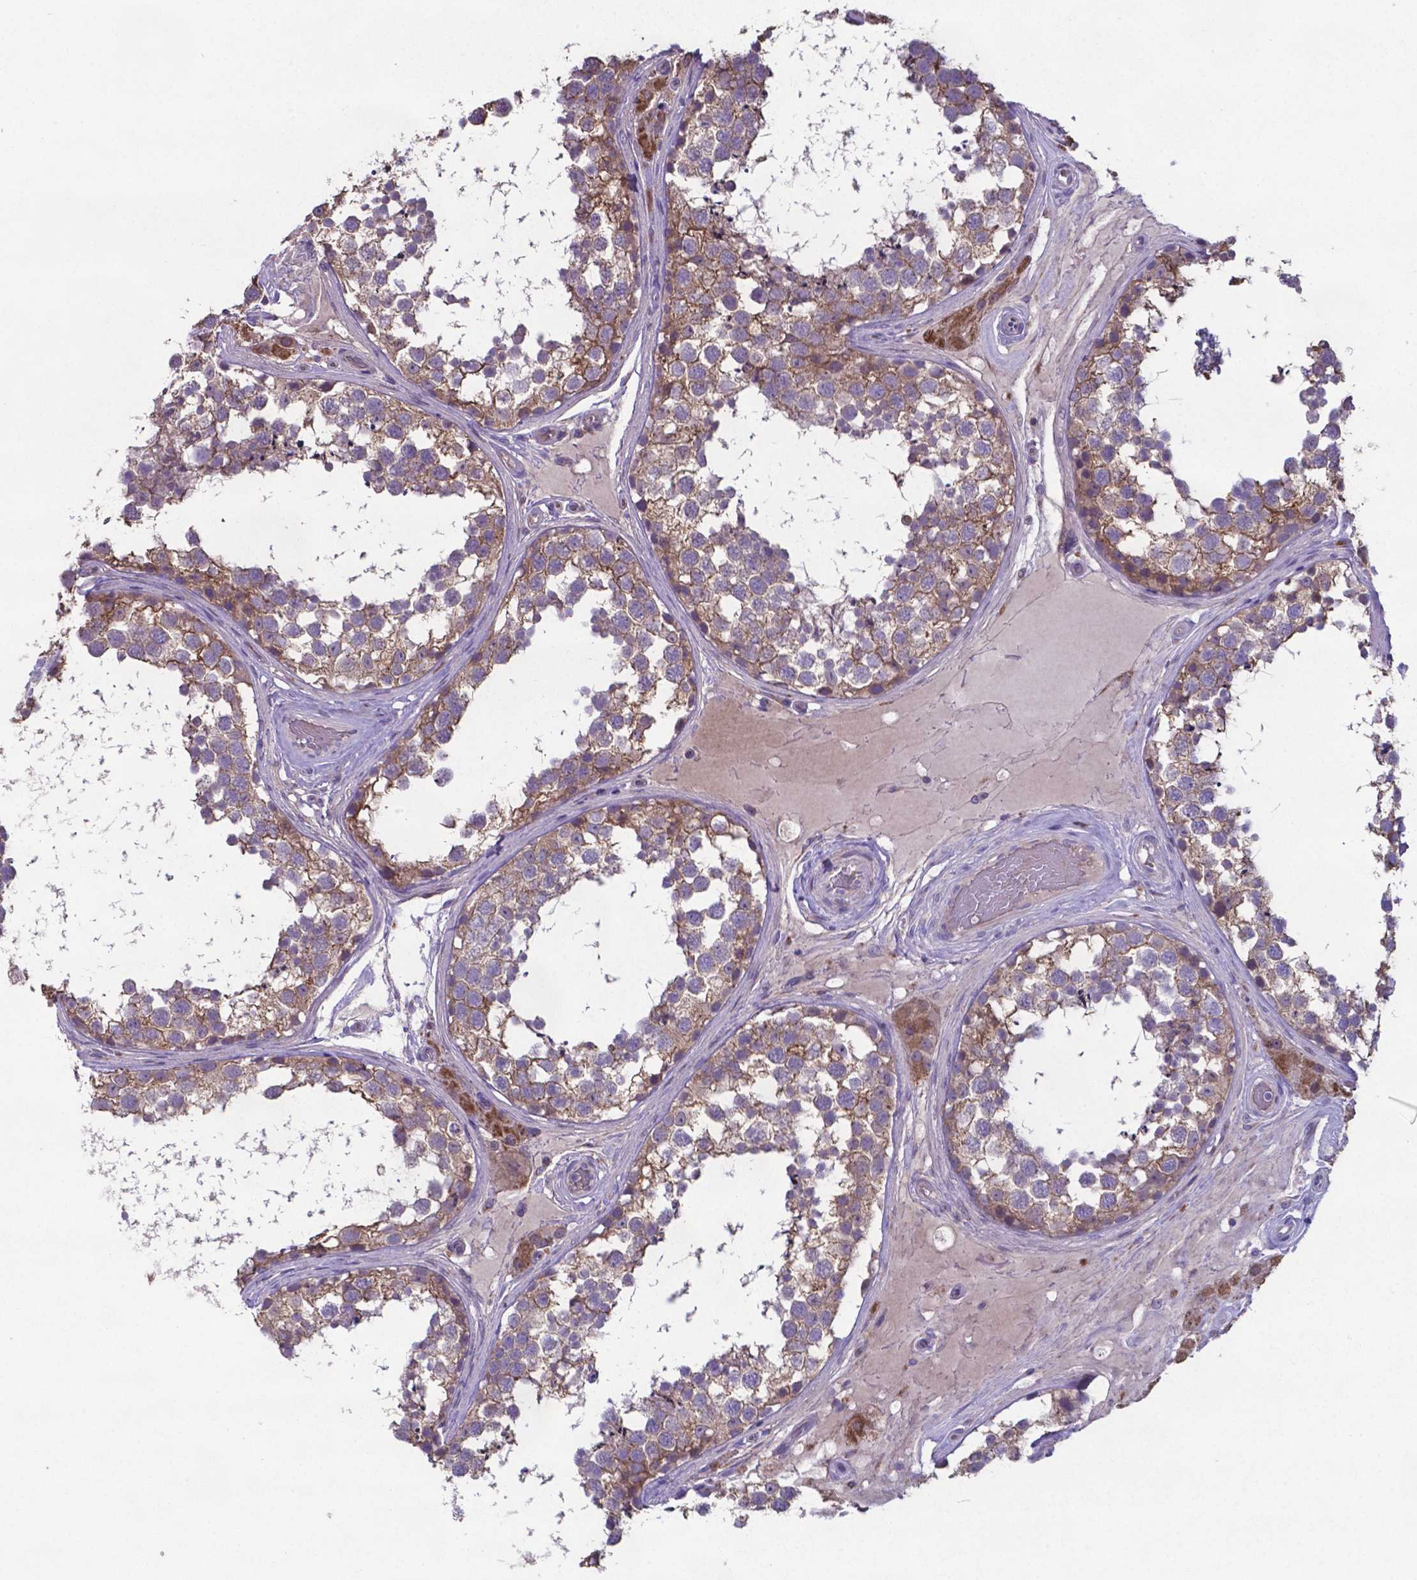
{"staining": {"intensity": "moderate", "quantity": ">75%", "location": "cytoplasmic/membranous"}, "tissue": "testis", "cell_type": "Cells in seminiferous ducts", "image_type": "normal", "snomed": [{"axis": "morphology", "description": "Normal tissue, NOS"}, {"axis": "morphology", "description": "Seminoma, NOS"}, {"axis": "topography", "description": "Testis"}], "caption": "Protein expression analysis of benign testis demonstrates moderate cytoplasmic/membranous staining in about >75% of cells in seminiferous ducts. (DAB (3,3'-diaminobenzidine) IHC with brightfield microscopy, high magnification).", "gene": "TYRO3", "patient": {"sex": "male", "age": 65}}